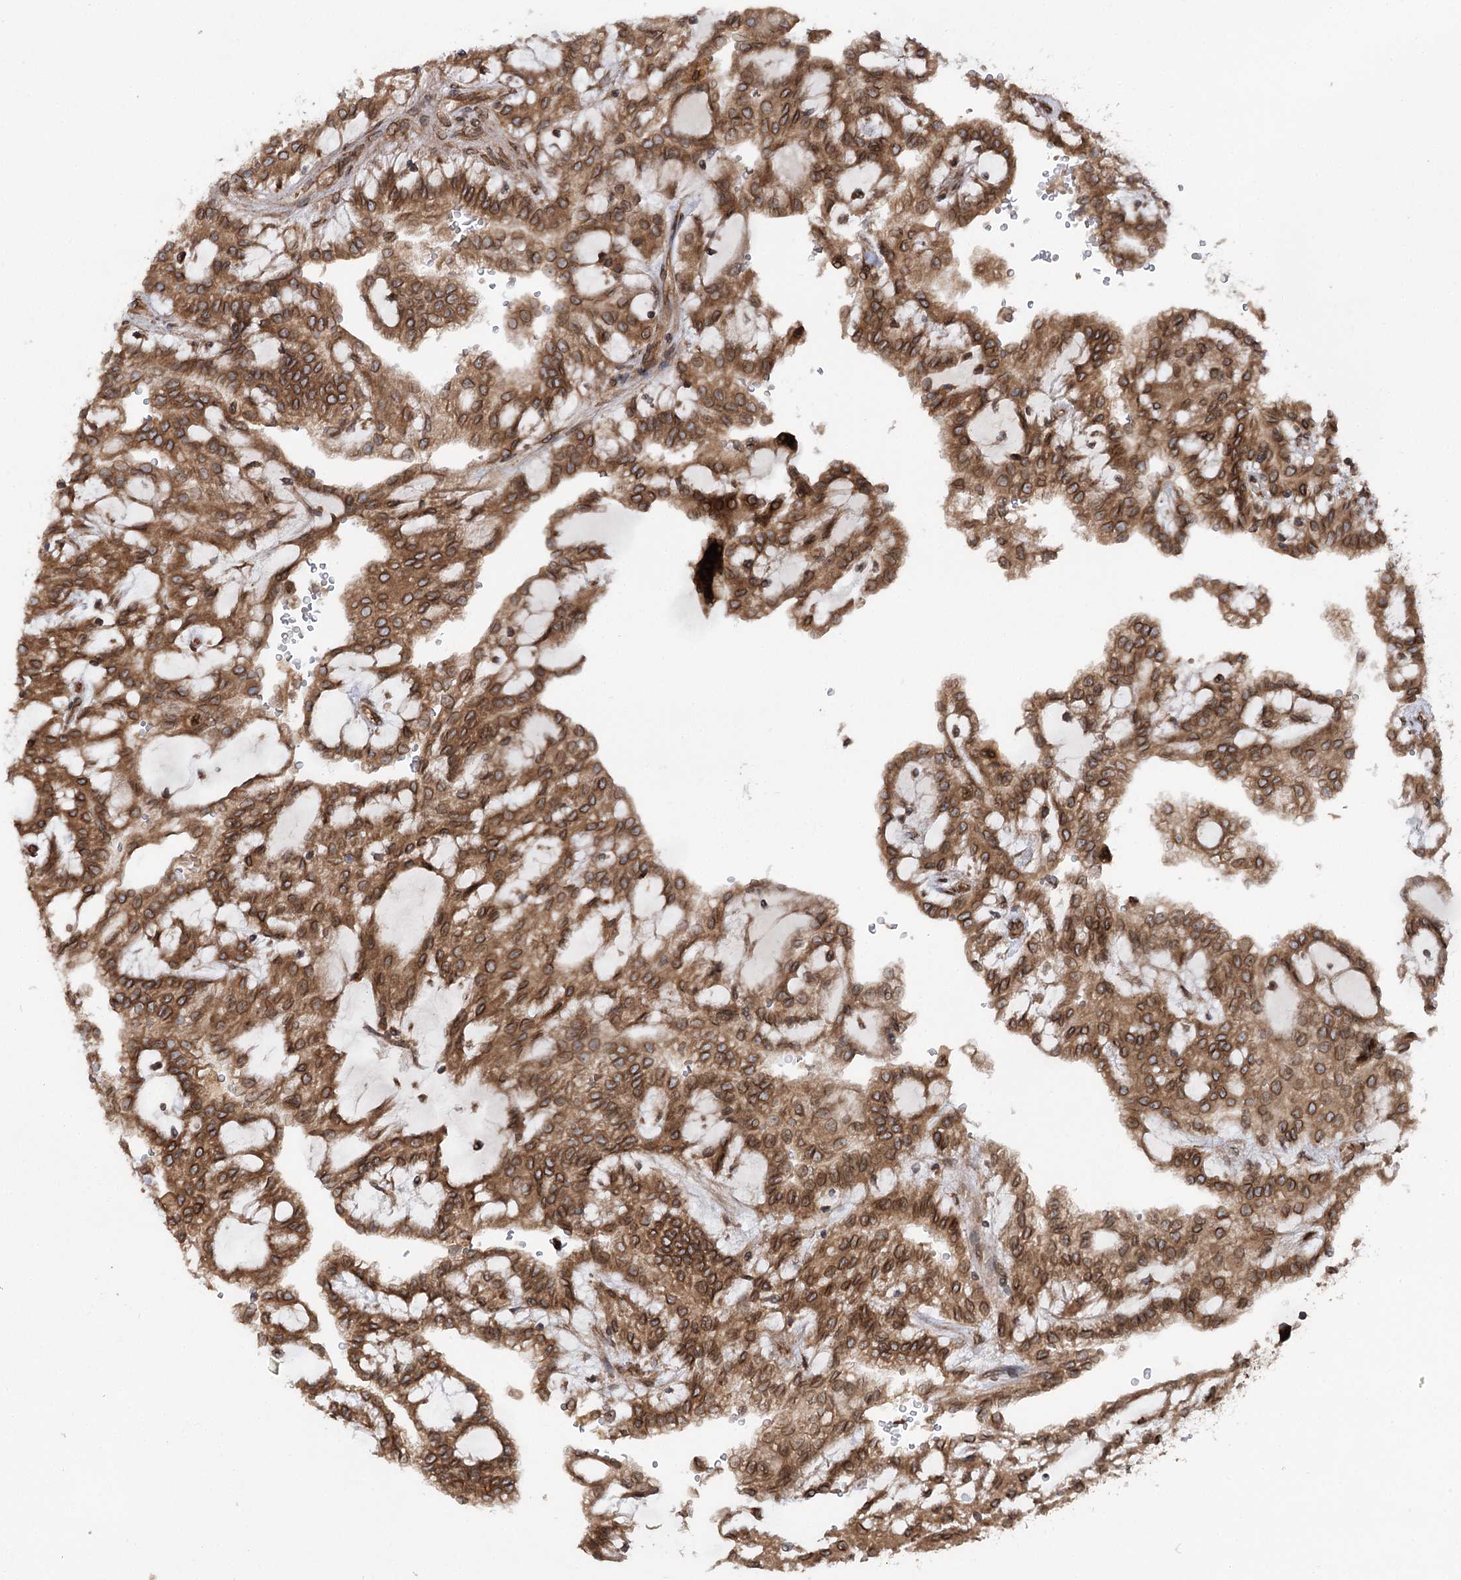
{"staining": {"intensity": "strong", "quantity": ">75%", "location": "cytoplasmic/membranous,nuclear"}, "tissue": "renal cancer", "cell_type": "Tumor cells", "image_type": "cancer", "snomed": [{"axis": "morphology", "description": "Adenocarcinoma, NOS"}, {"axis": "topography", "description": "Kidney"}], "caption": "Brown immunohistochemical staining in renal cancer (adenocarcinoma) displays strong cytoplasmic/membranous and nuclear staining in approximately >75% of tumor cells.", "gene": "FGFR1OP2", "patient": {"sex": "male", "age": 63}}